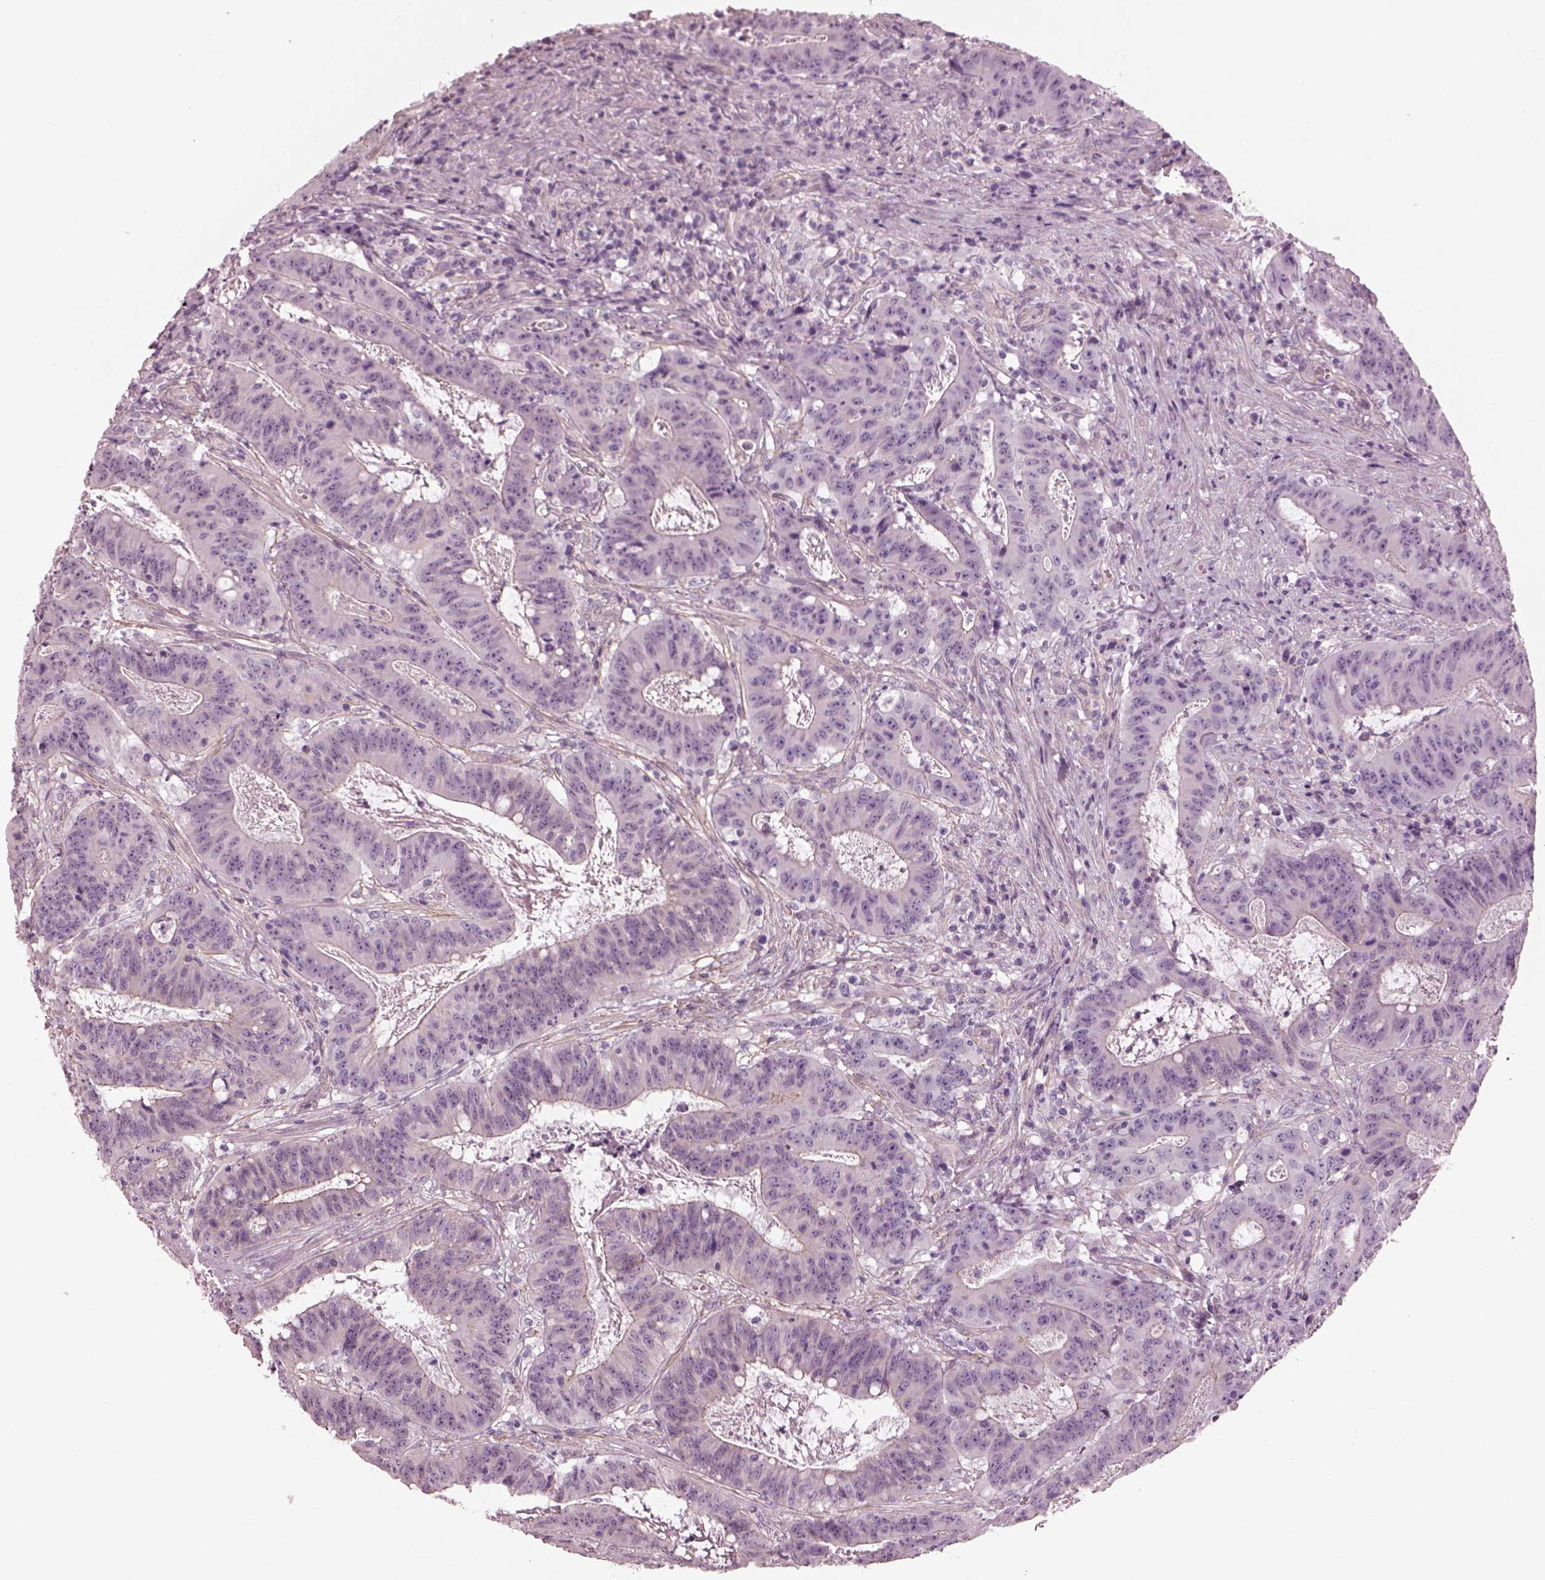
{"staining": {"intensity": "negative", "quantity": "none", "location": "none"}, "tissue": "colorectal cancer", "cell_type": "Tumor cells", "image_type": "cancer", "snomed": [{"axis": "morphology", "description": "Adenocarcinoma, NOS"}, {"axis": "topography", "description": "Colon"}], "caption": "Human colorectal cancer stained for a protein using immunohistochemistry exhibits no expression in tumor cells.", "gene": "BFSP1", "patient": {"sex": "male", "age": 33}}